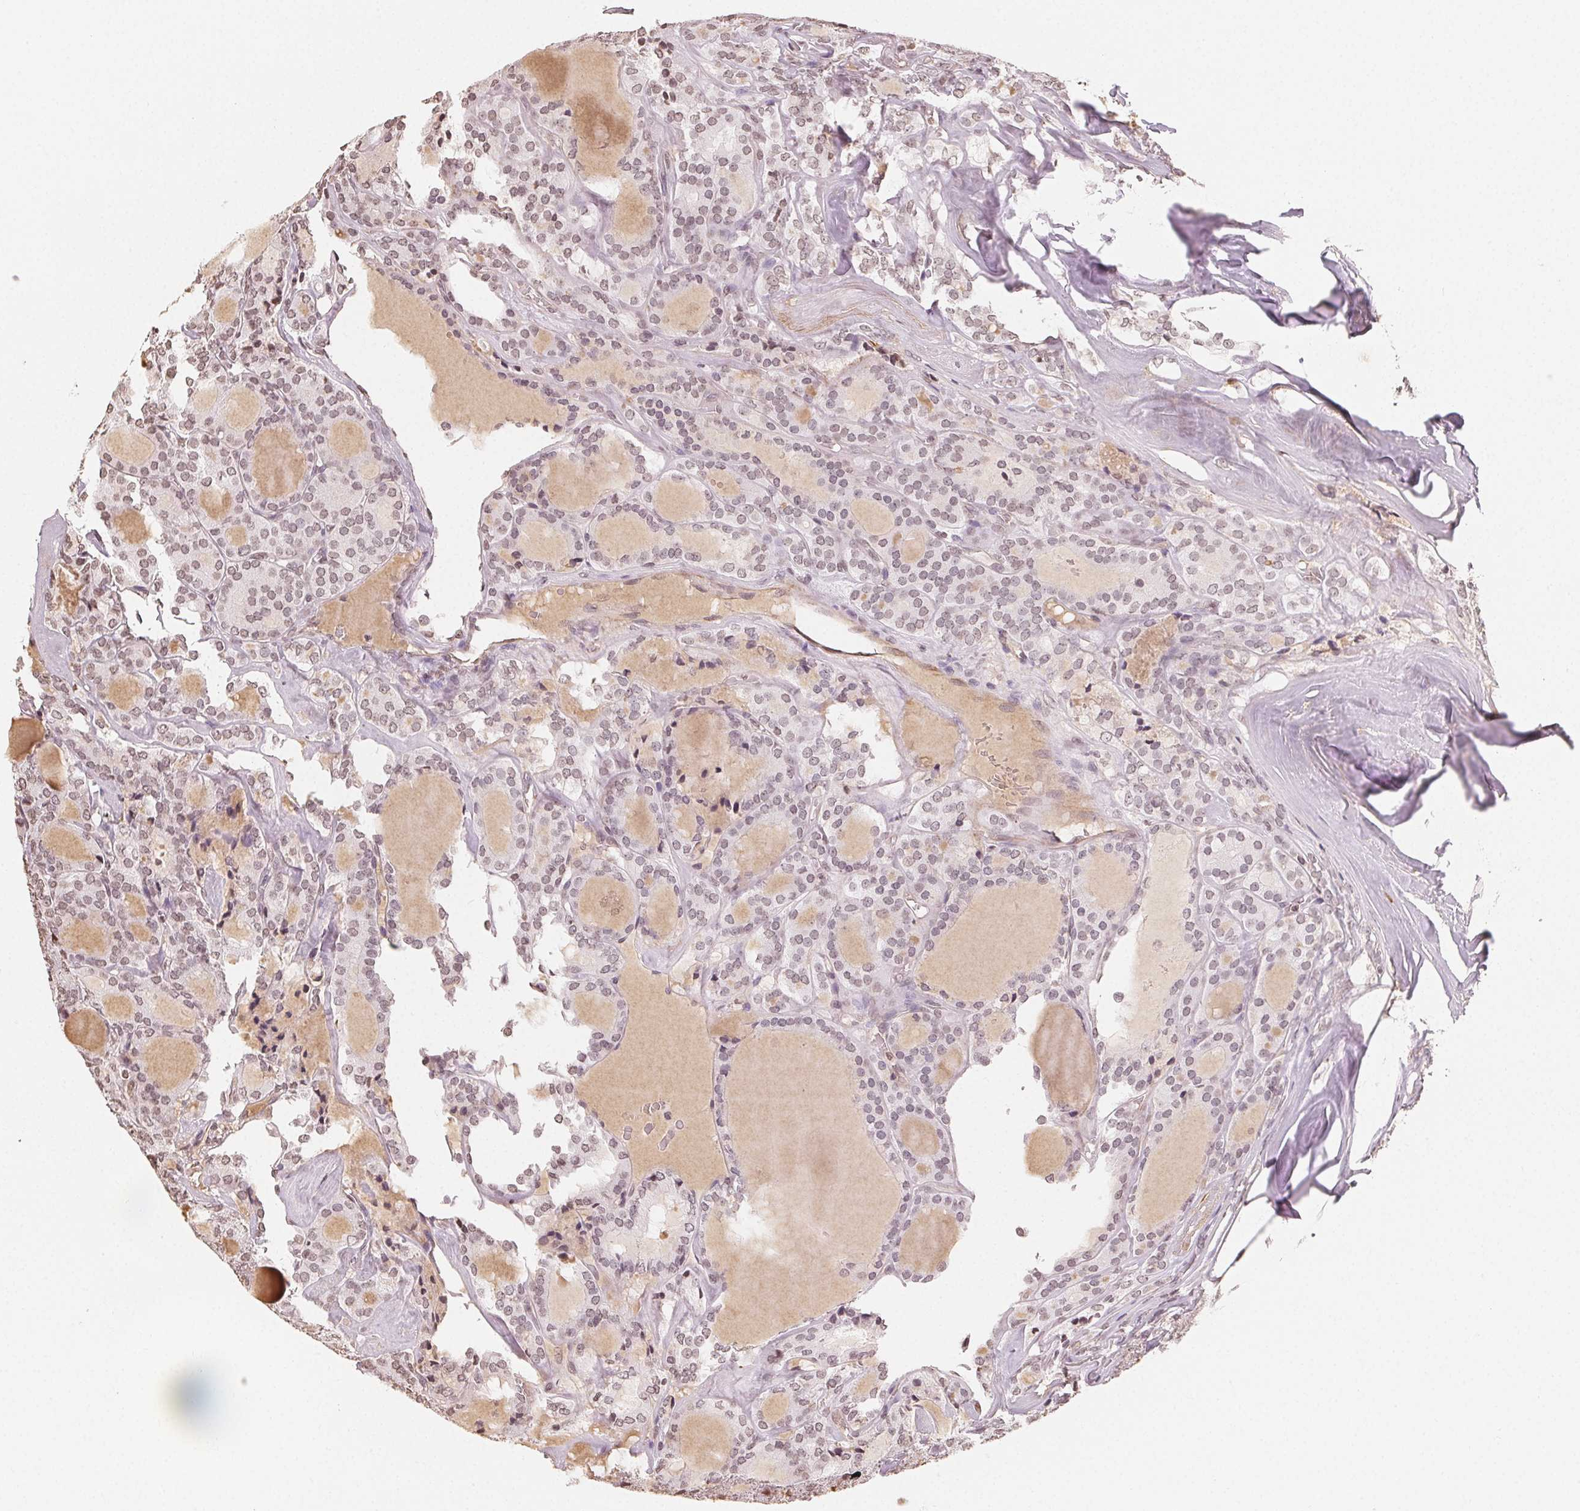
{"staining": {"intensity": "weak", "quantity": "25%-75%", "location": "nuclear"}, "tissue": "thyroid cancer", "cell_type": "Tumor cells", "image_type": "cancer", "snomed": [{"axis": "morphology", "description": "Follicular adenoma carcinoma, NOS"}, {"axis": "topography", "description": "Thyroid gland"}], "caption": "The histopathology image demonstrates a brown stain indicating the presence of a protein in the nuclear of tumor cells in thyroid cancer (follicular adenoma carcinoma).", "gene": "TBP", "patient": {"sex": "male", "age": 74}}